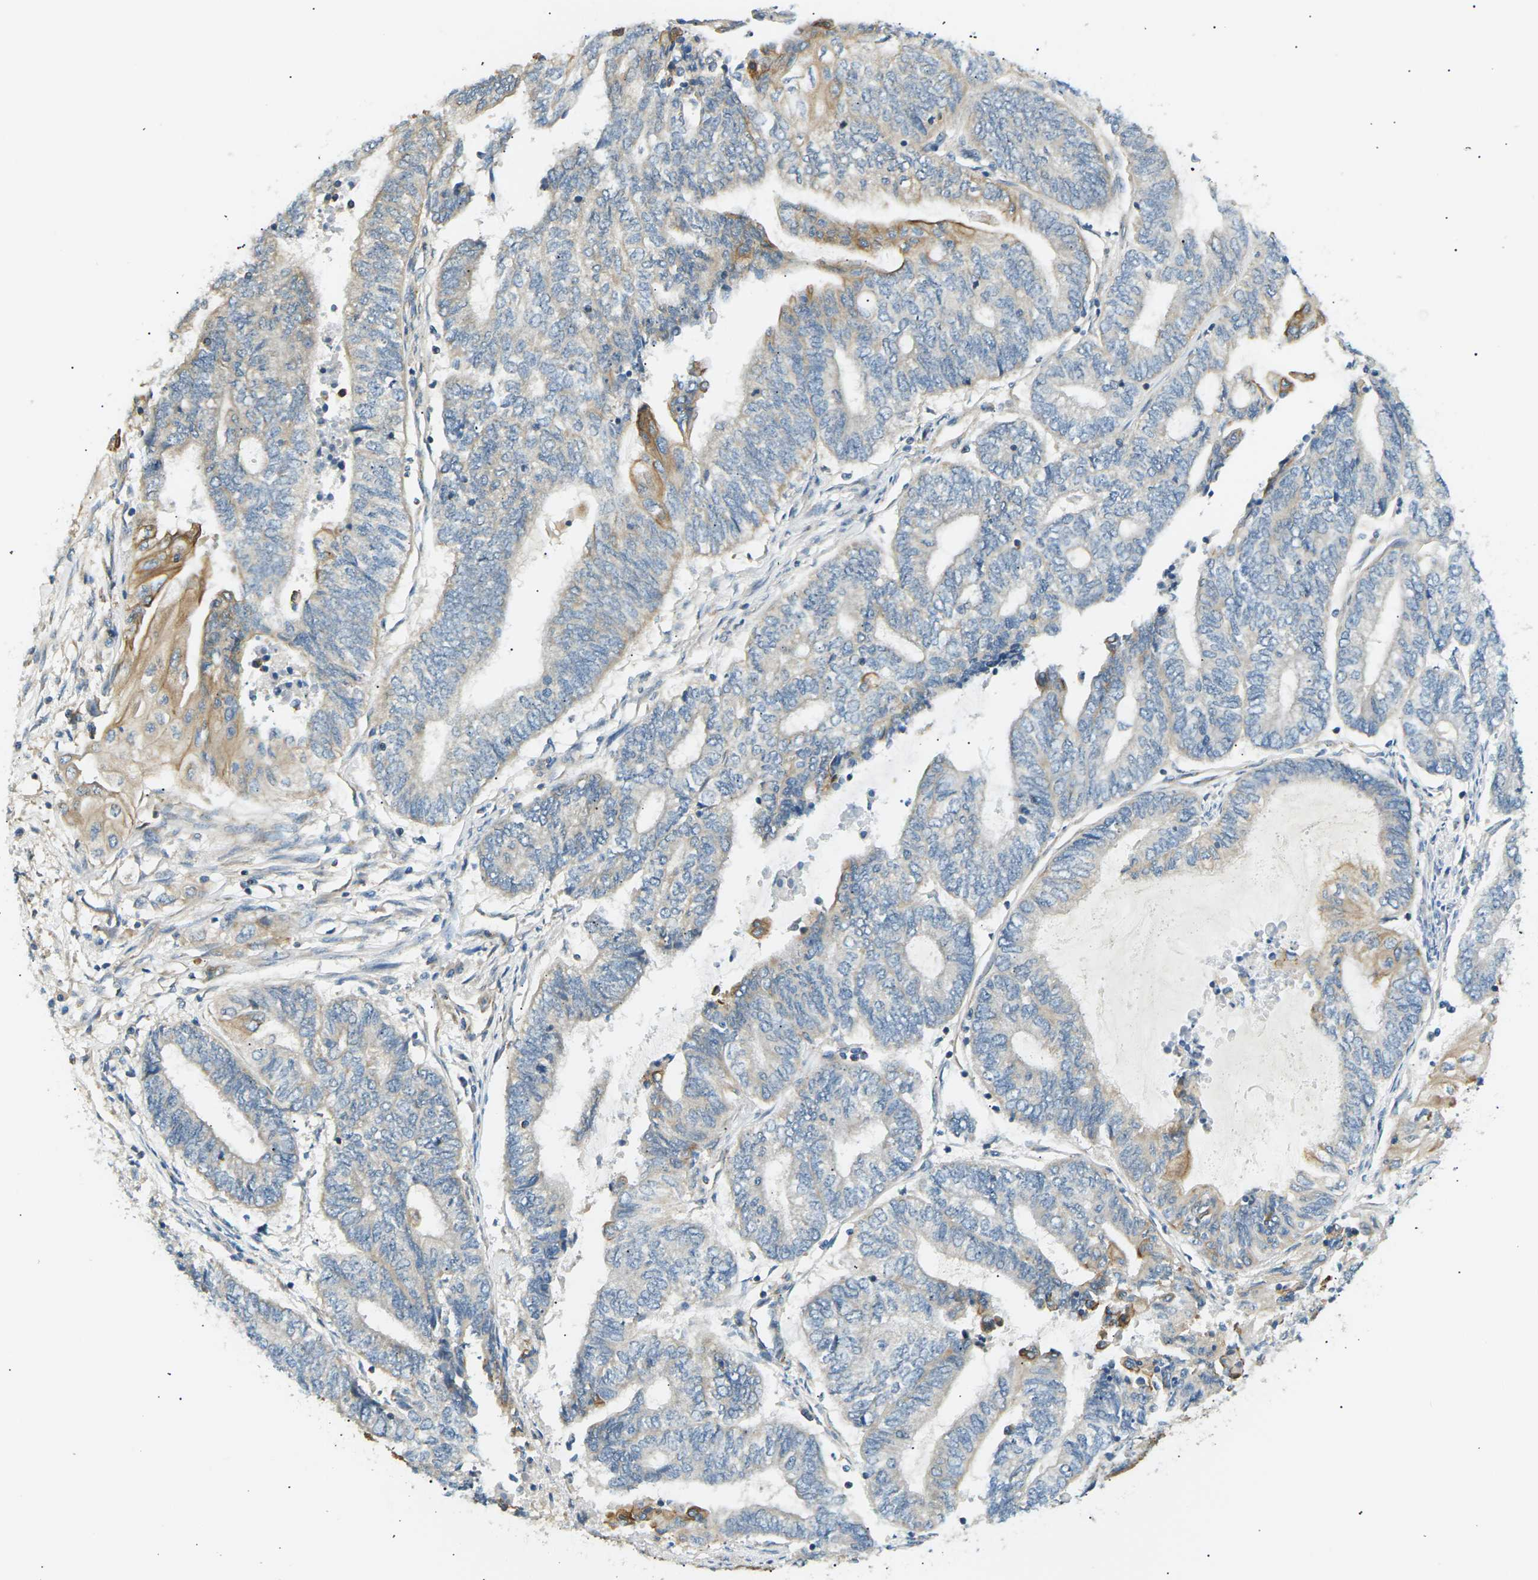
{"staining": {"intensity": "weak", "quantity": "<25%", "location": "cytoplasmic/membranous"}, "tissue": "endometrial cancer", "cell_type": "Tumor cells", "image_type": "cancer", "snomed": [{"axis": "morphology", "description": "Adenocarcinoma, NOS"}, {"axis": "topography", "description": "Uterus"}, {"axis": "topography", "description": "Endometrium"}], "caption": "Immunohistochemistry image of neoplastic tissue: human endometrial adenocarcinoma stained with DAB demonstrates no significant protein expression in tumor cells.", "gene": "TBC1D8", "patient": {"sex": "female", "age": 70}}